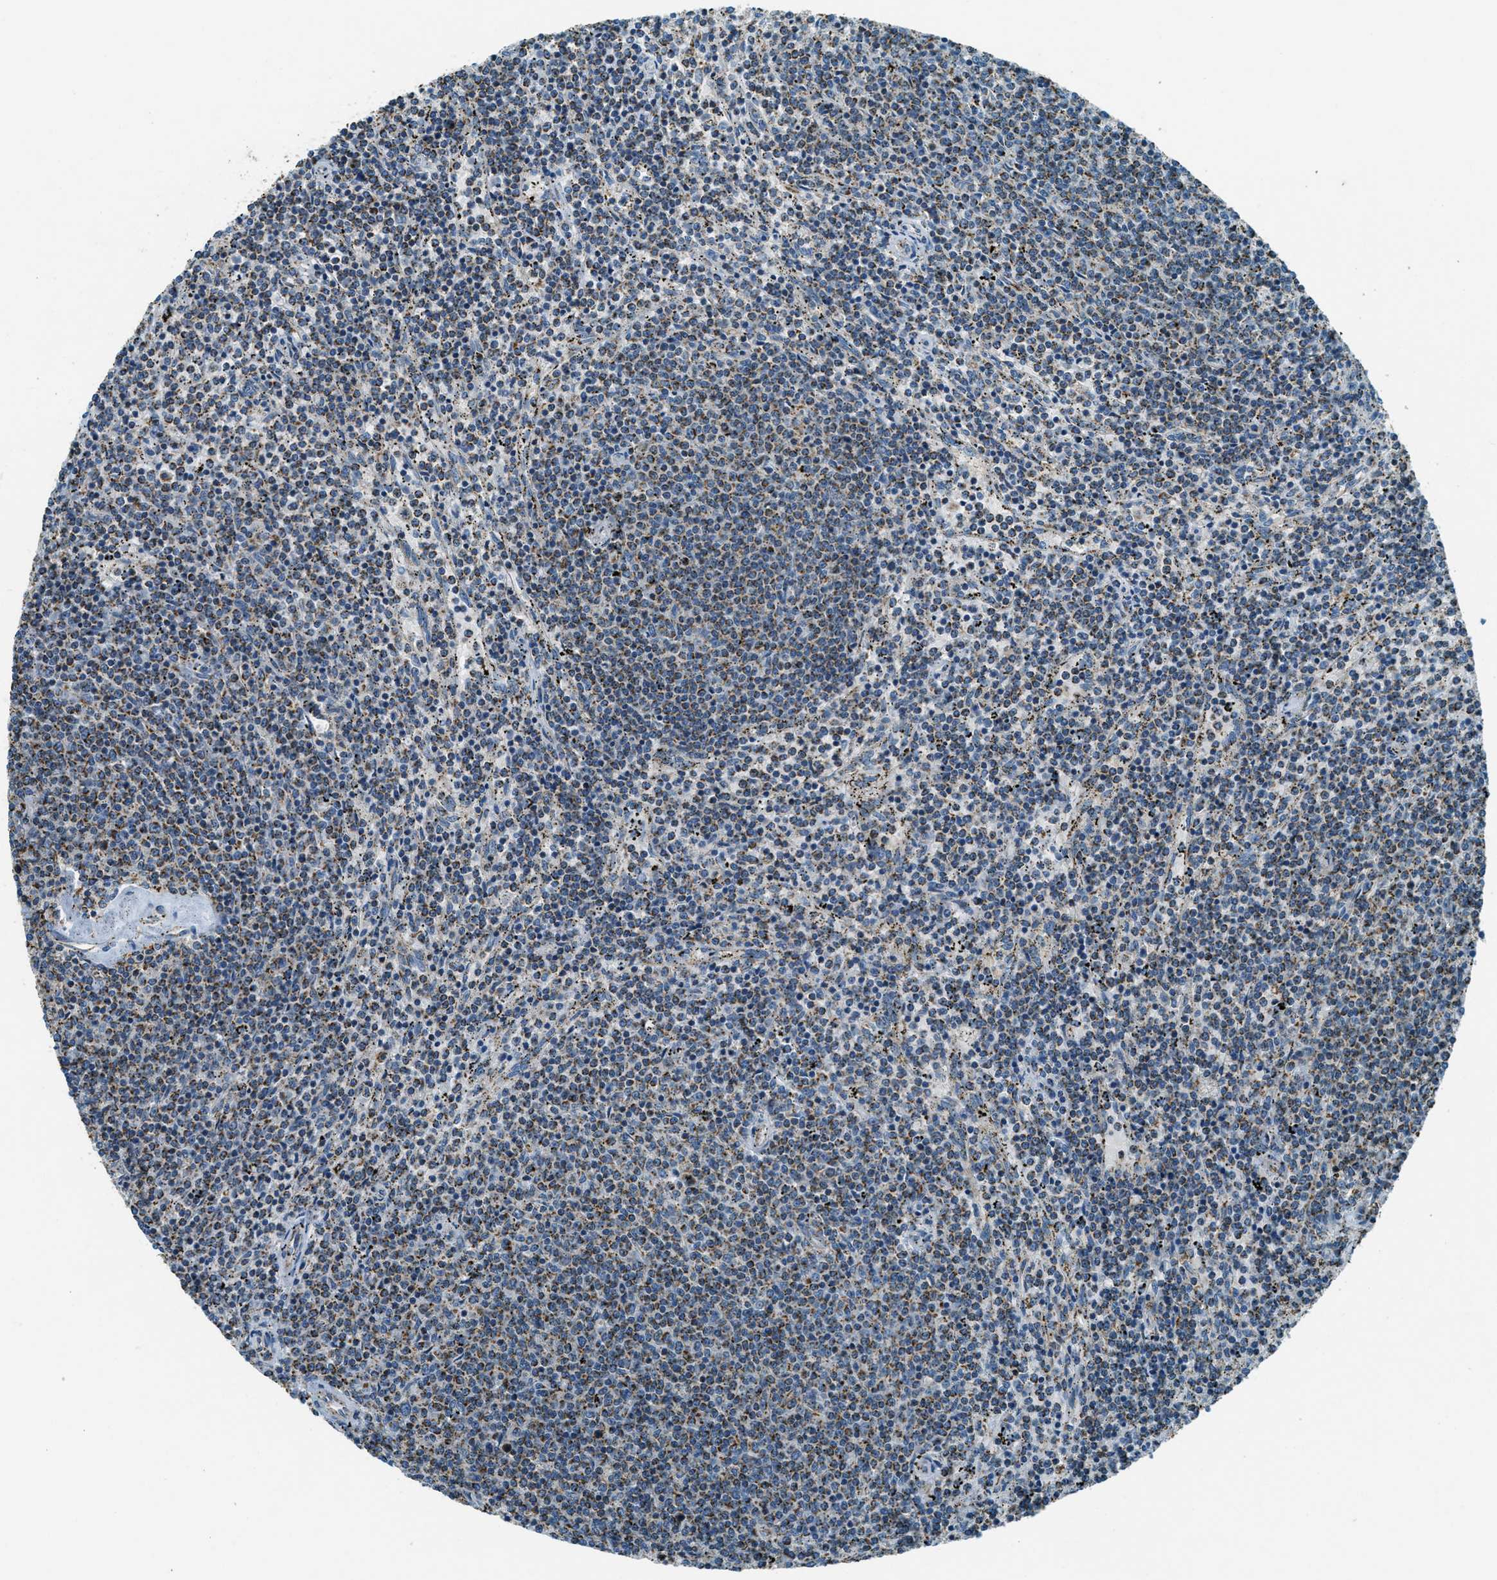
{"staining": {"intensity": "weak", "quantity": "25%-75%", "location": "cytoplasmic/membranous"}, "tissue": "lymphoma", "cell_type": "Tumor cells", "image_type": "cancer", "snomed": [{"axis": "morphology", "description": "Malignant lymphoma, non-Hodgkin's type, Low grade"}, {"axis": "topography", "description": "Spleen"}], "caption": "Immunohistochemical staining of low-grade malignant lymphoma, non-Hodgkin's type shows low levels of weak cytoplasmic/membranous staining in about 25%-75% of tumor cells. (DAB (3,3'-diaminobenzidine) IHC, brown staining for protein, blue staining for nuclei).", "gene": "CHST15", "patient": {"sex": "female", "age": 50}}